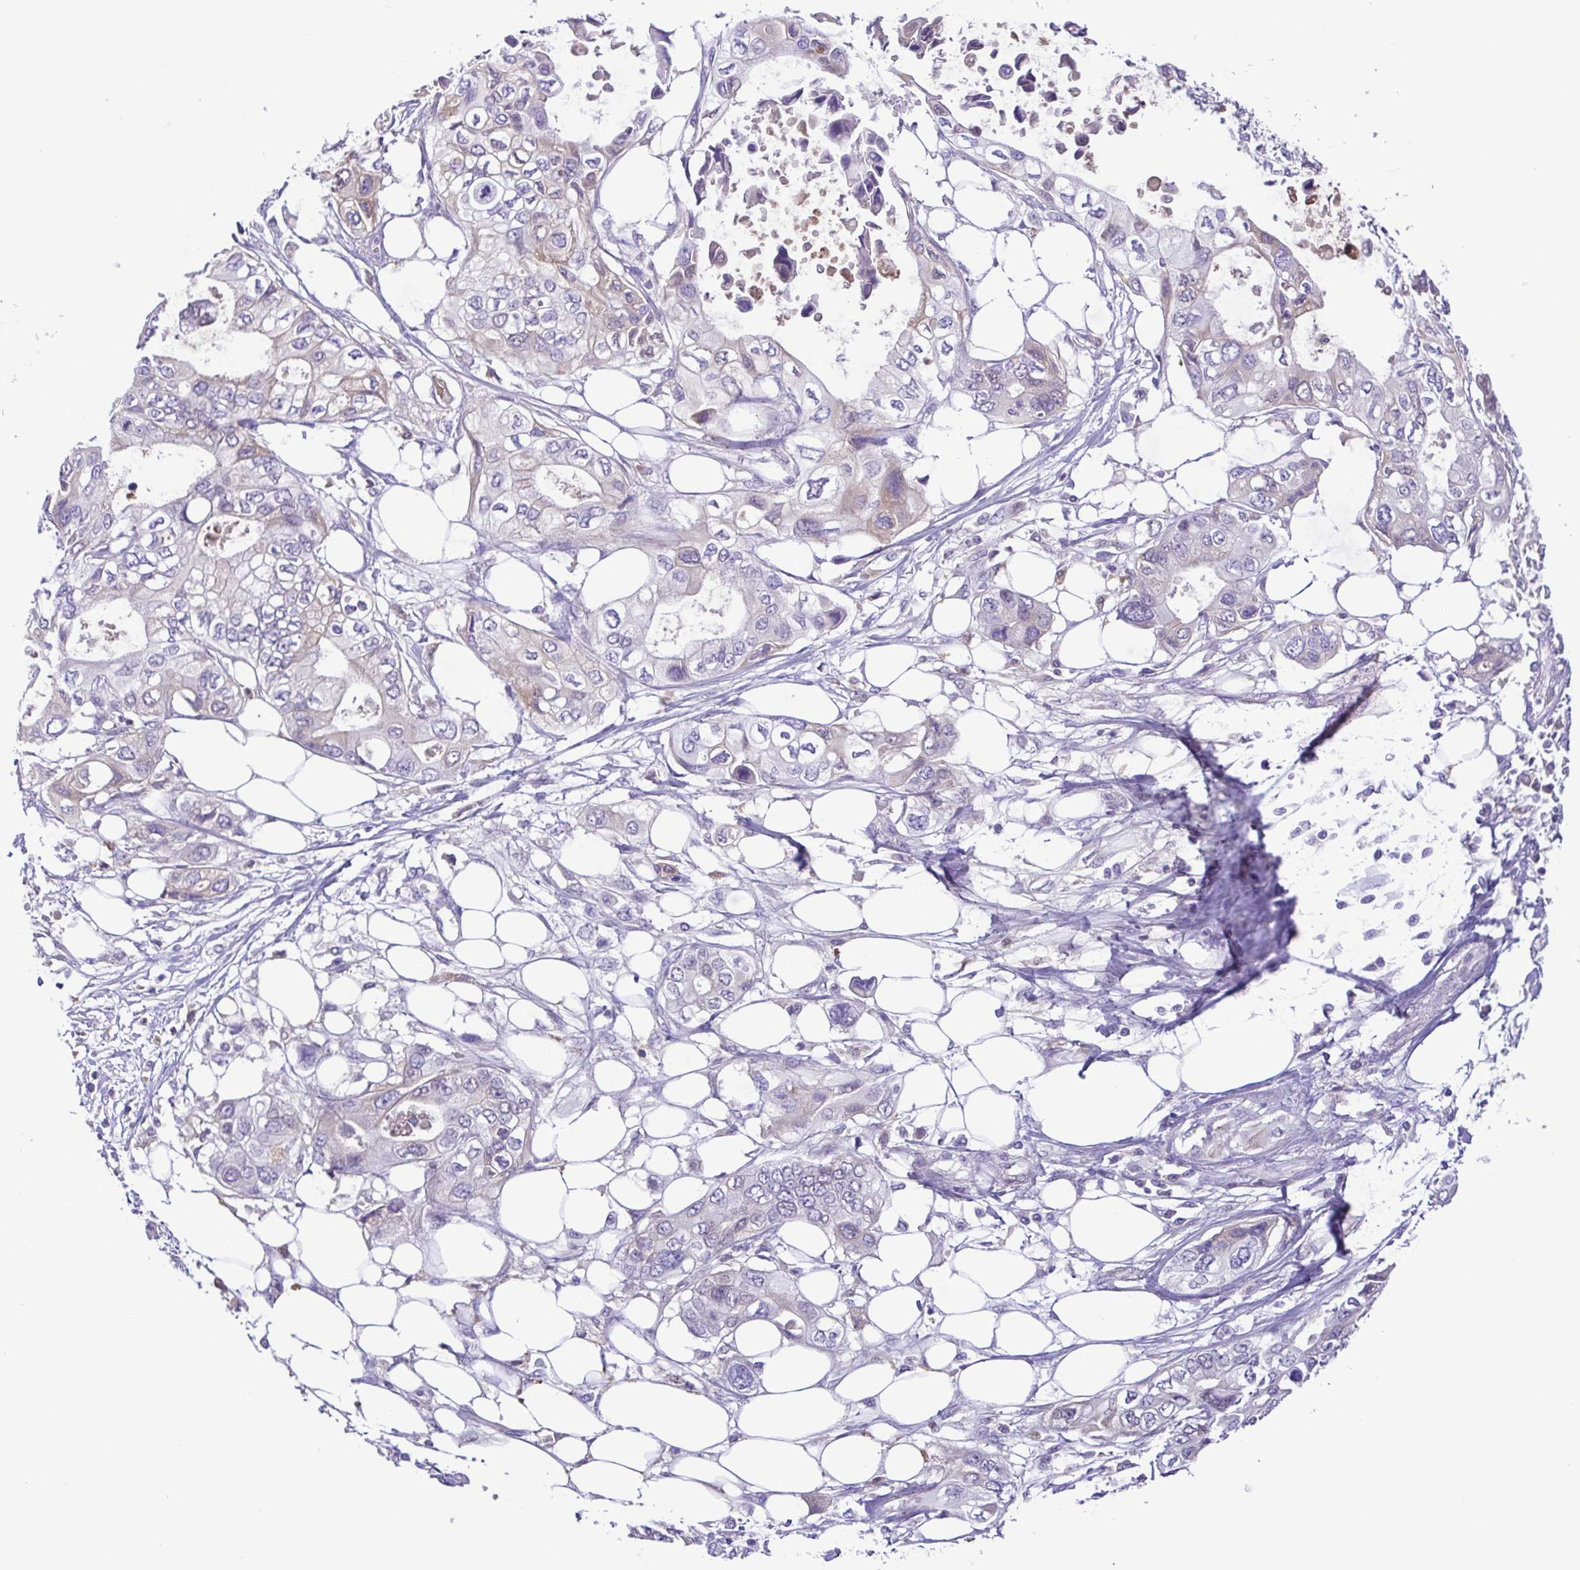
{"staining": {"intensity": "negative", "quantity": "none", "location": "none"}, "tissue": "pancreatic cancer", "cell_type": "Tumor cells", "image_type": "cancer", "snomed": [{"axis": "morphology", "description": "Adenocarcinoma, NOS"}, {"axis": "topography", "description": "Pancreas"}], "caption": "High power microscopy histopathology image of an IHC photomicrograph of pancreatic adenocarcinoma, revealing no significant expression in tumor cells.", "gene": "IGFL1", "patient": {"sex": "female", "age": 63}}